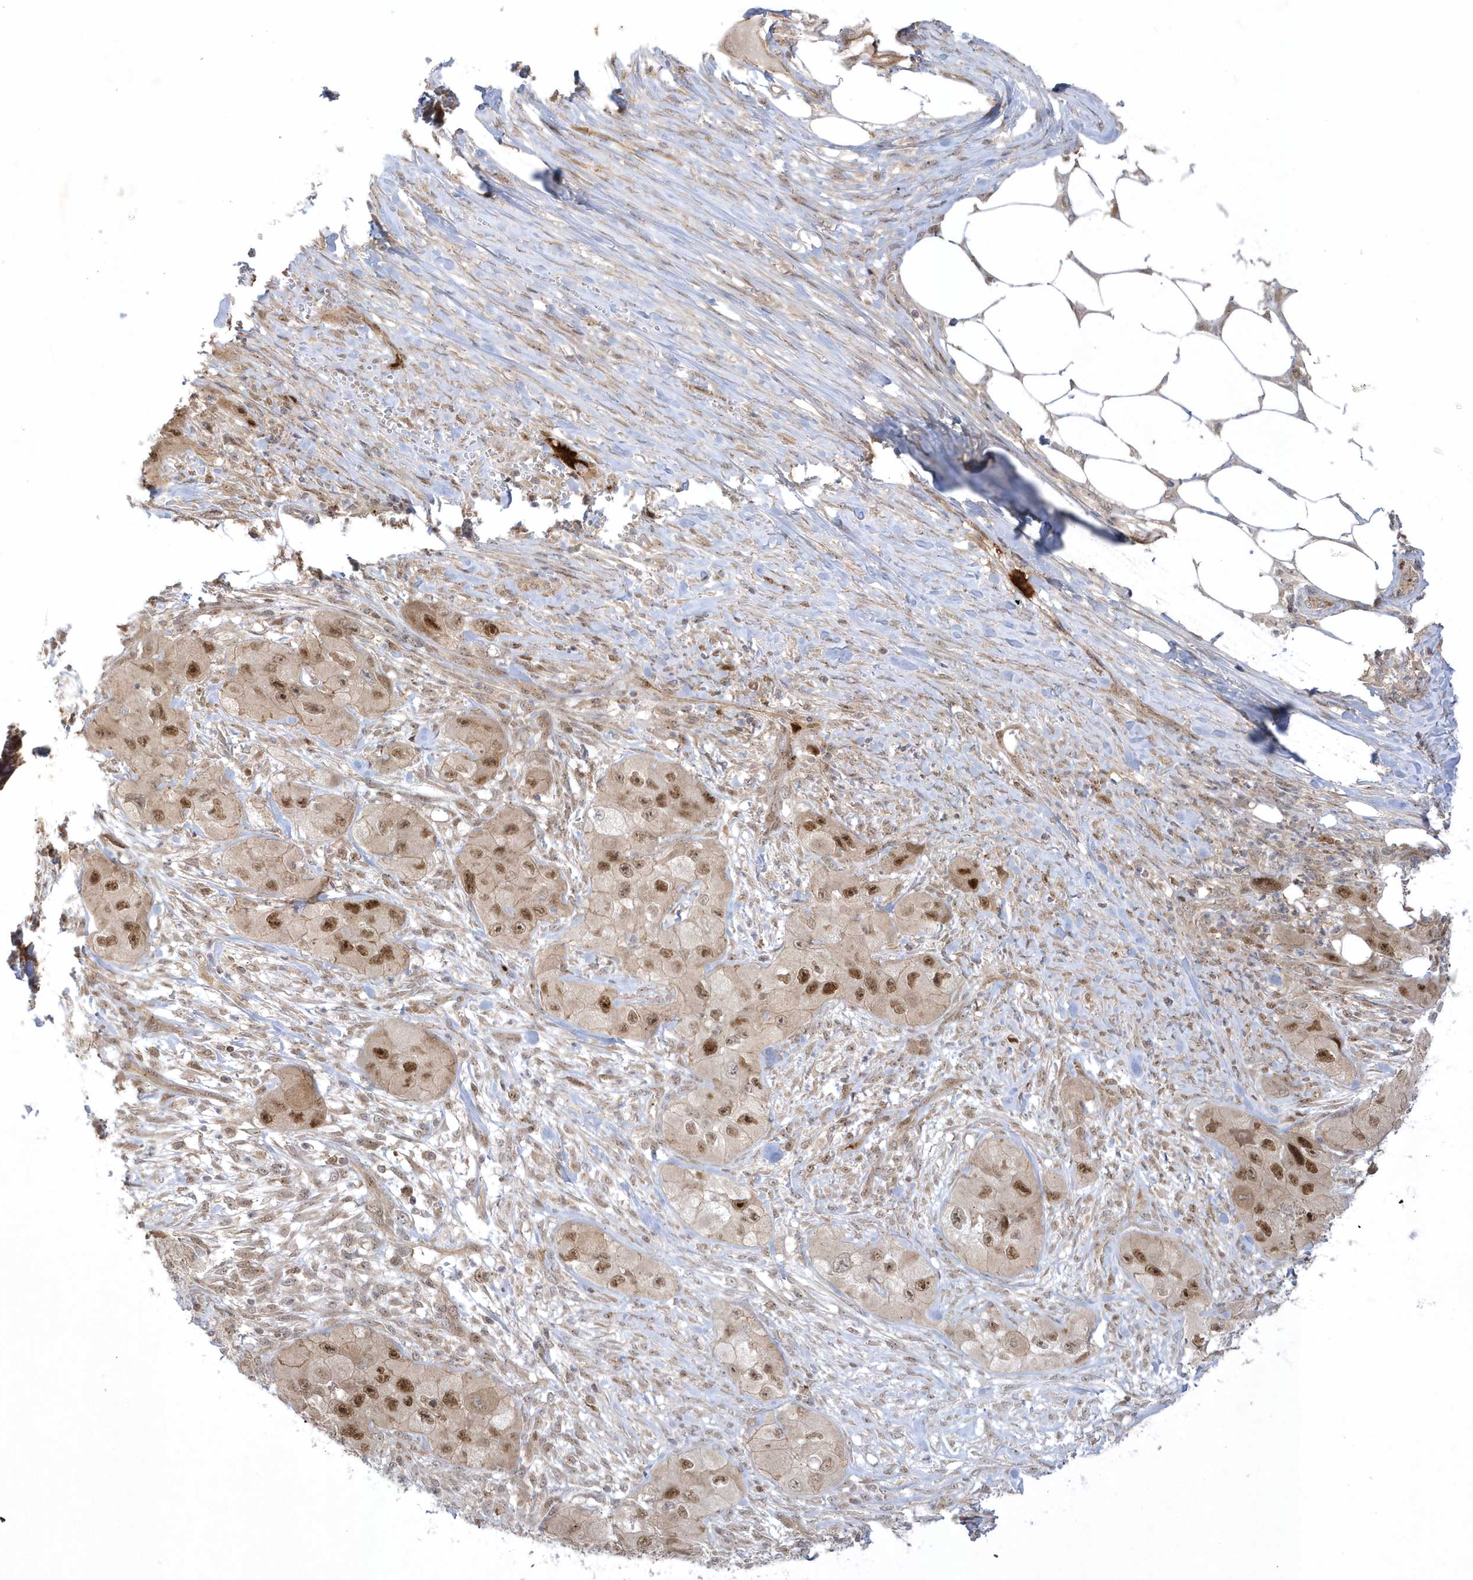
{"staining": {"intensity": "strong", "quantity": "25%-75%", "location": "nuclear"}, "tissue": "skin cancer", "cell_type": "Tumor cells", "image_type": "cancer", "snomed": [{"axis": "morphology", "description": "Squamous cell carcinoma, NOS"}, {"axis": "topography", "description": "Skin"}, {"axis": "topography", "description": "Subcutis"}], "caption": "This image displays immunohistochemistry (IHC) staining of human skin cancer (squamous cell carcinoma), with high strong nuclear positivity in approximately 25%-75% of tumor cells.", "gene": "NAF1", "patient": {"sex": "male", "age": 73}}